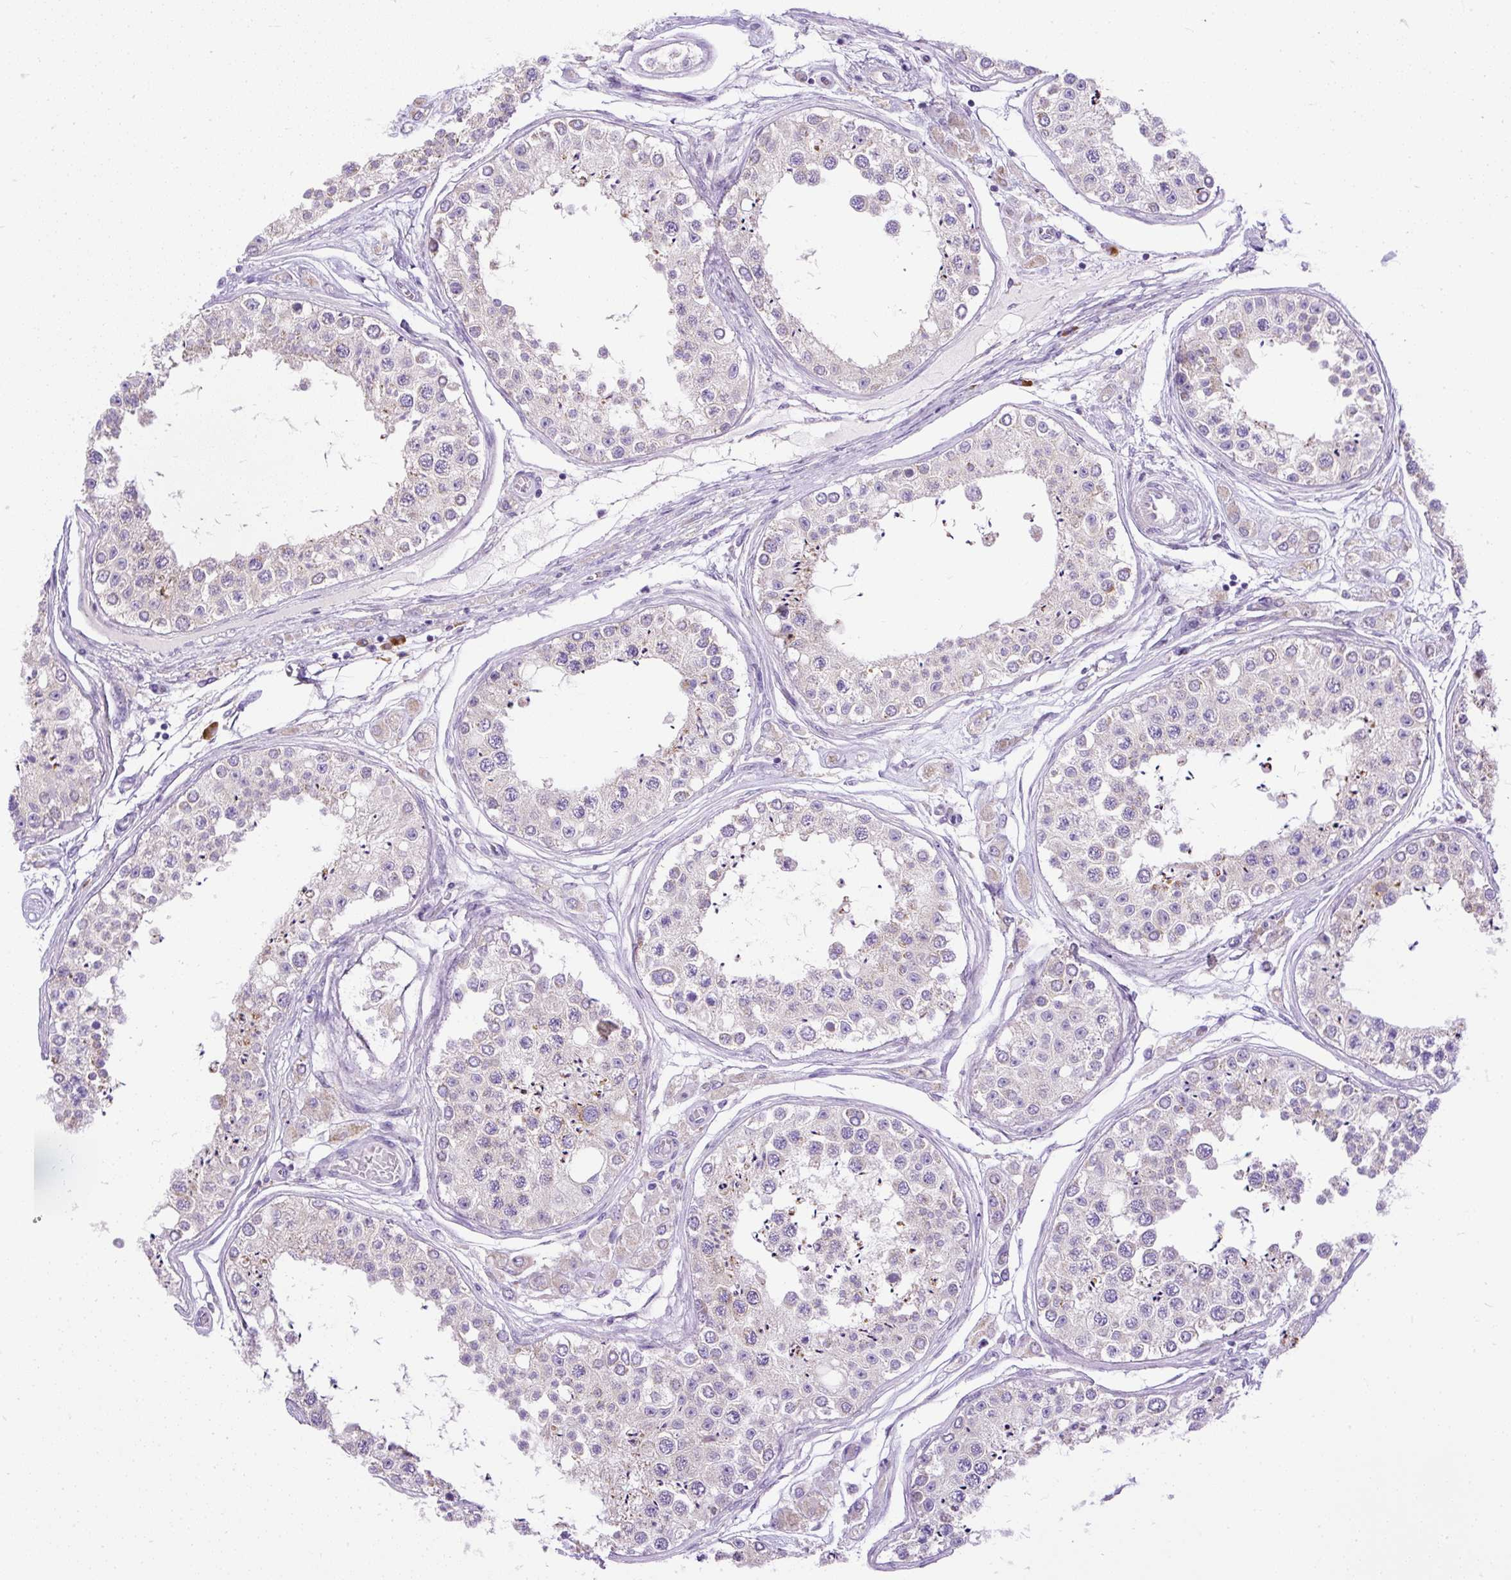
{"staining": {"intensity": "weak", "quantity": "25%-75%", "location": "cytoplasmic/membranous"}, "tissue": "testis", "cell_type": "Cells in seminiferous ducts", "image_type": "normal", "snomed": [{"axis": "morphology", "description": "Normal tissue, NOS"}, {"axis": "topography", "description": "Testis"}], "caption": "Protein analysis of unremarkable testis shows weak cytoplasmic/membranous expression in about 25%-75% of cells in seminiferous ducts.", "gene": "SYBU", "patient": {"sex": "male", "age": 25}}